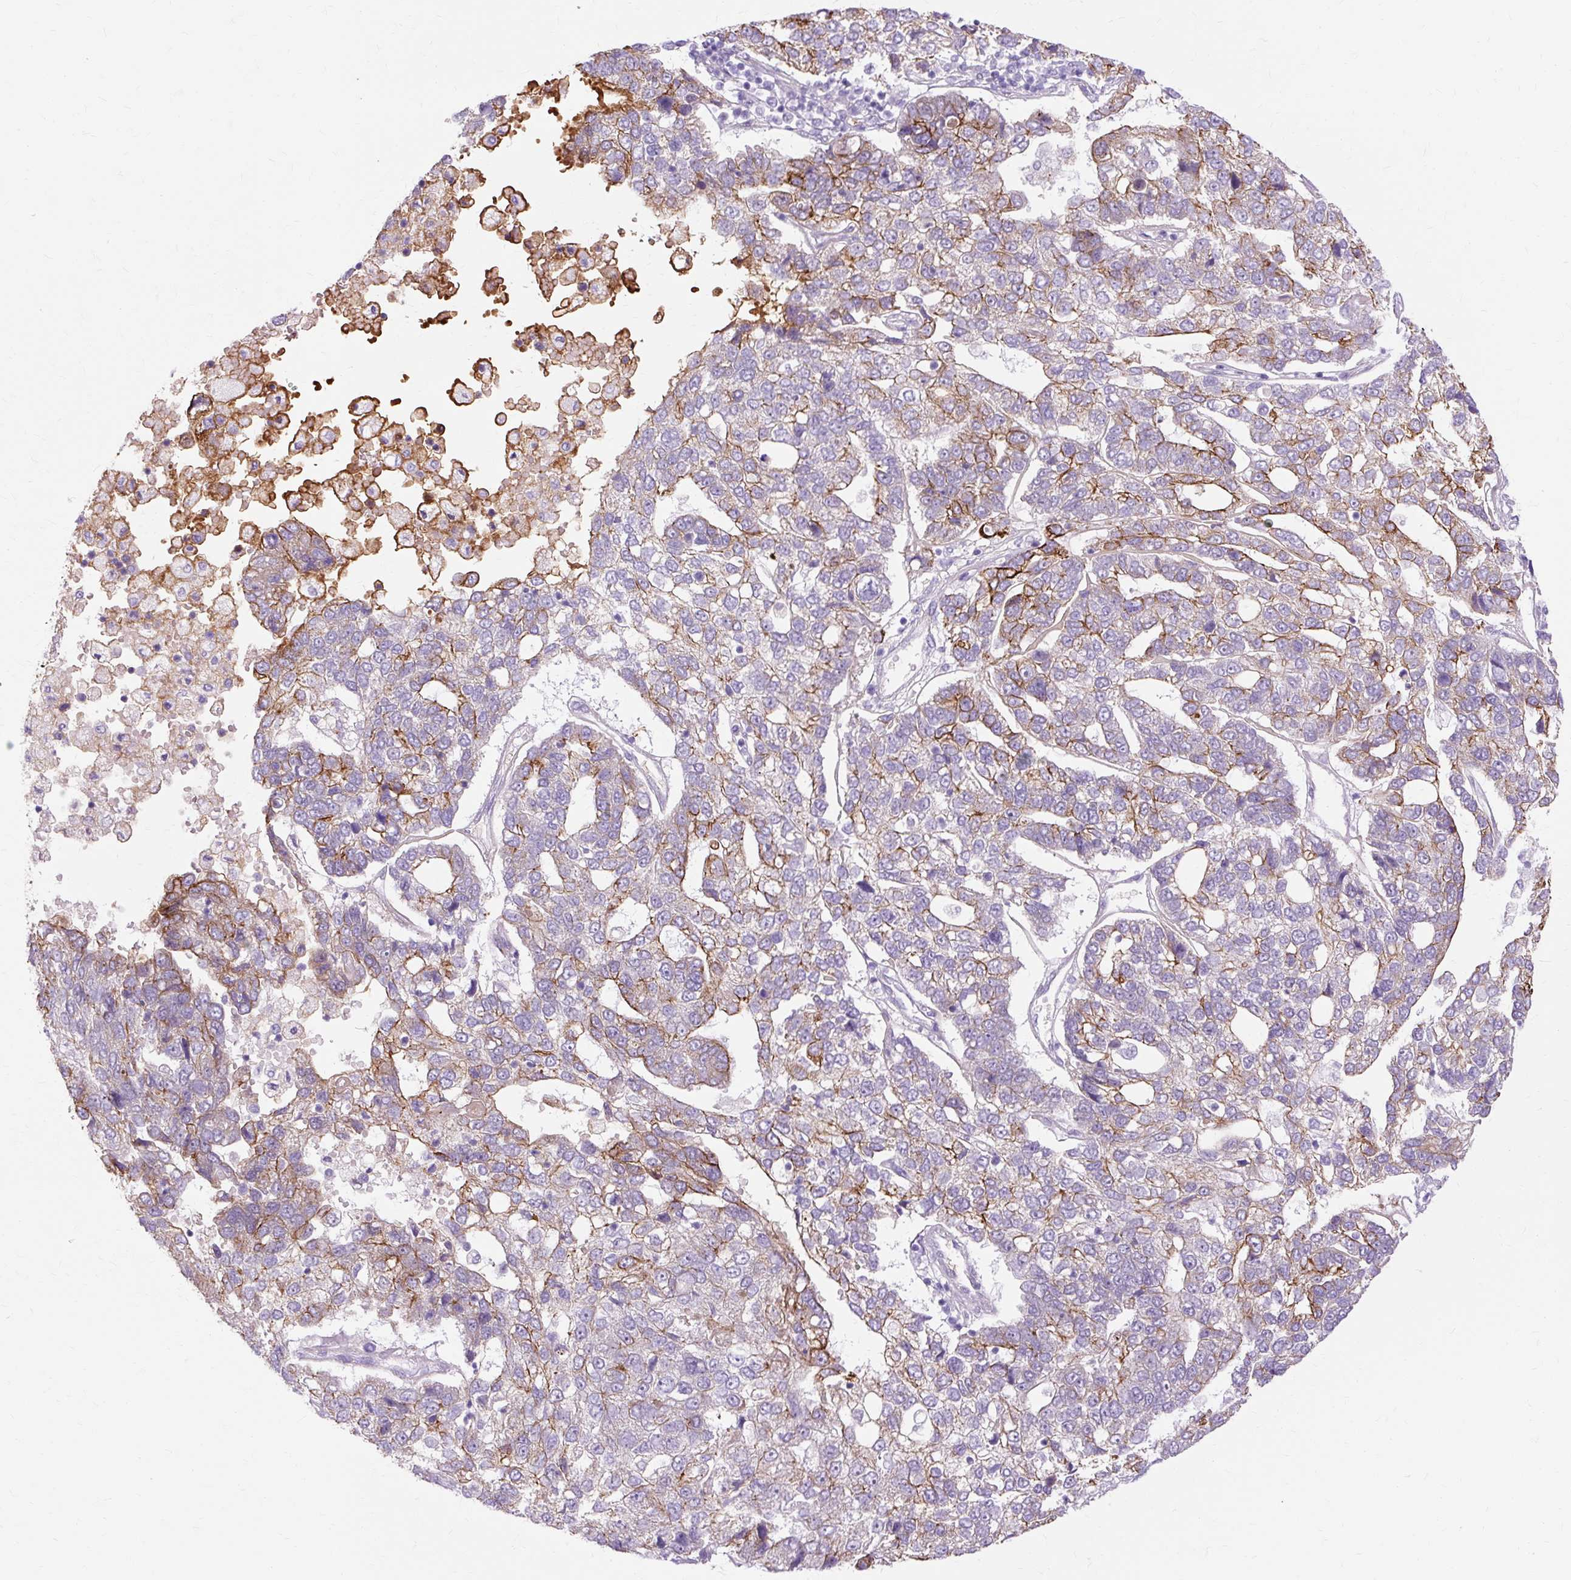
{"staining": {"intensity": "moderate", "quantity": "25%-75%", "location": "cytoplasmic/membranous"}, "tissue": "pancreatic cancer", "cell_type": "Tumor cells", "image_type": "cancer", "snomed": [{"axis": "morphology", "description": "Adenocarcinoma, NOS"}, {"axis": "topography", "description": "Pancreas"}], "caption": "Protein staining by IHC demonstrates moderate cytoplasmic/membranous expression in about 25%-75% of tumor cells in adenocarcinoma (pancreatic).", "gene": "DCTN4", "patient": {"sex": "female", "age": 61}}